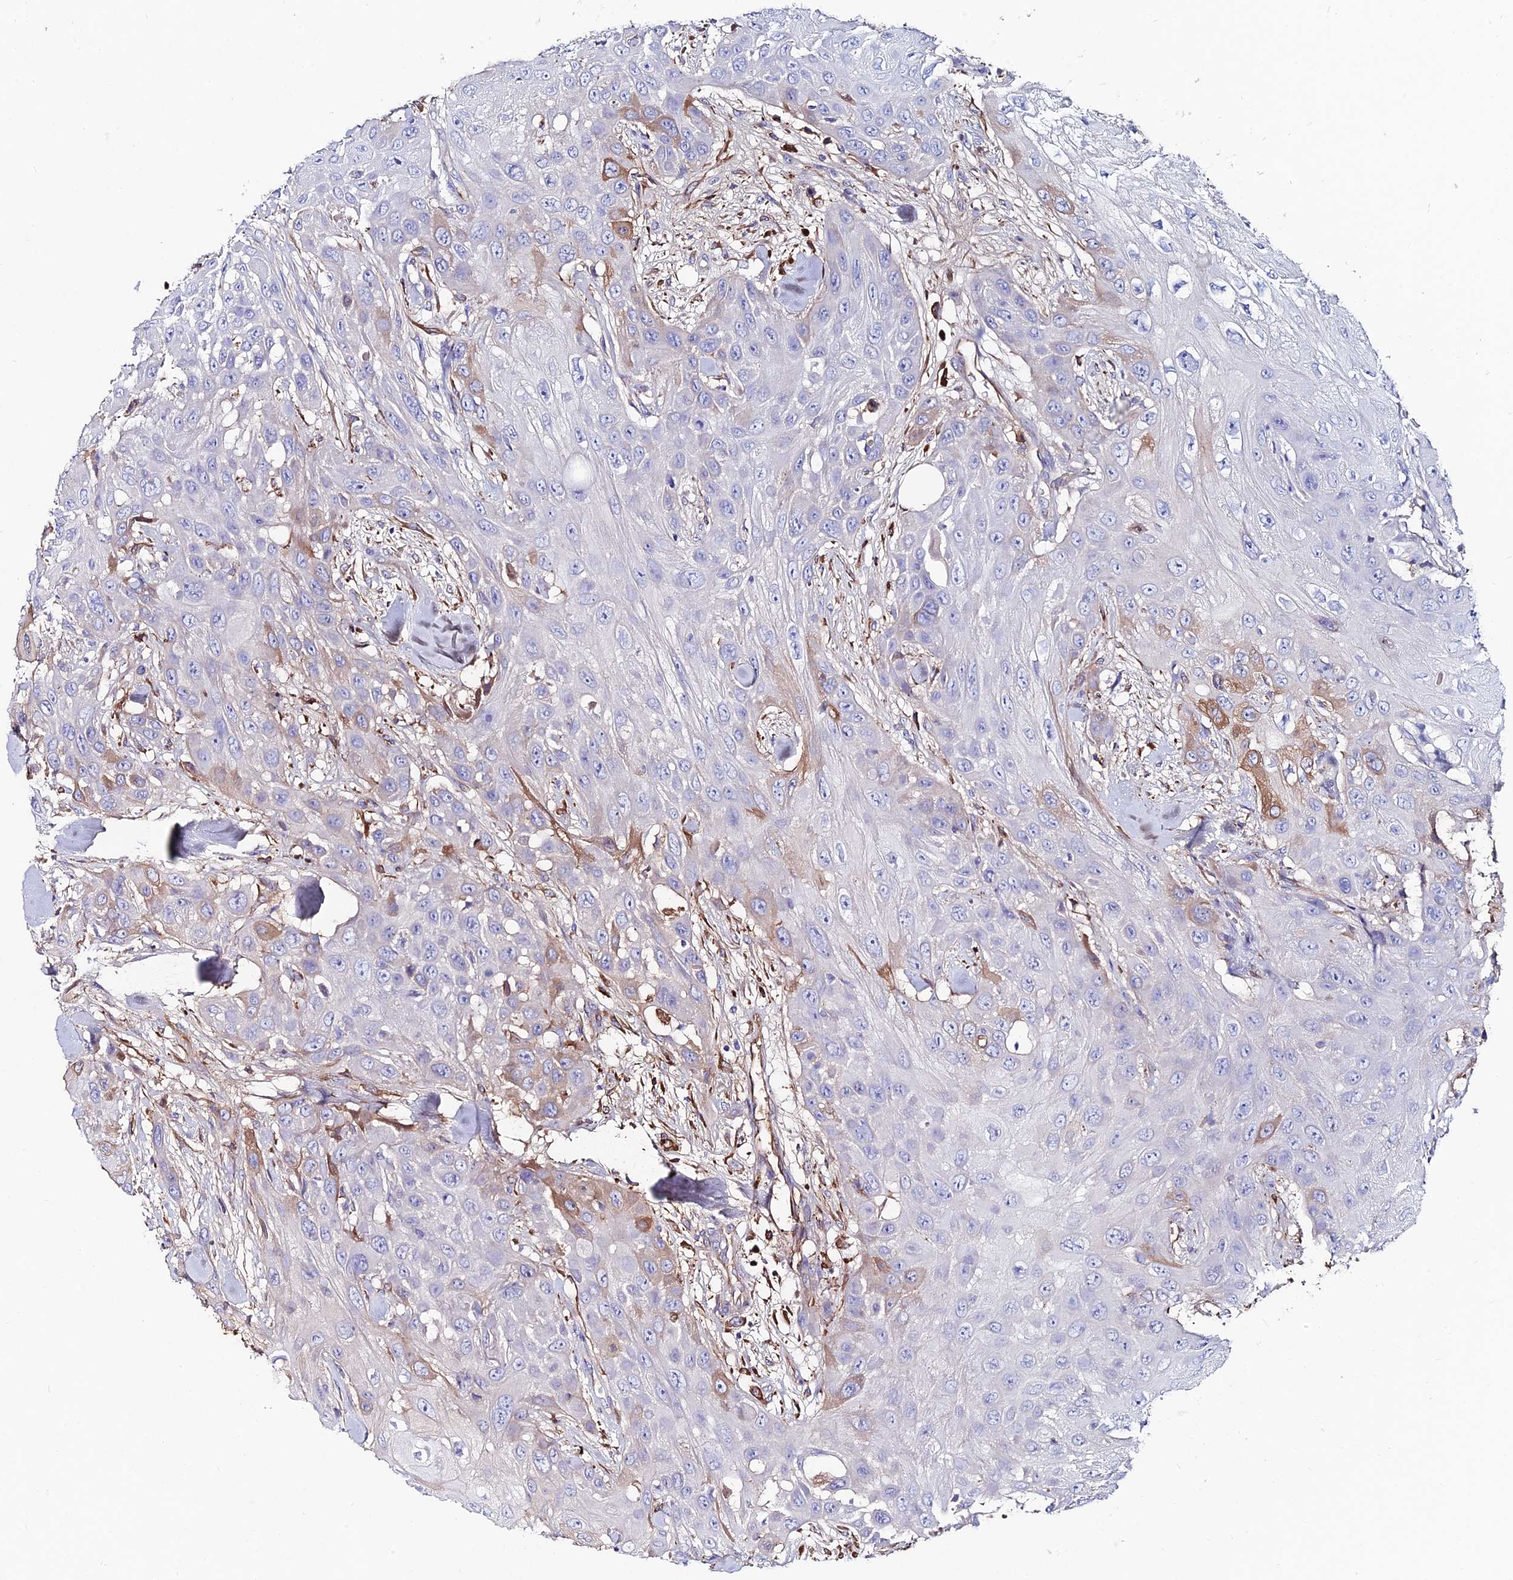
{"staining": {"intensity": "moderate", "quantity": "<25%", "location": "cytoplasmic/membranous"}, "tissue": "head and neck cancer", "cell_type": "Tumor cells", "image_type": "cancer", "snomed": [{"axis": "morphology", "description": "Squamous cell carcinoma, NOS"}, {"axis": "topography", "description": "Head-Neck"}], "caption": "Immunohistochemistry (IHC) of head and neck squamous cell carcinoma exhibits low levels of moderate cytoplasmic/membranous positivity in about <25% of tumor cells.", "gene": "SLC25A16", "patient": {"sex": "male", "age": 81}}